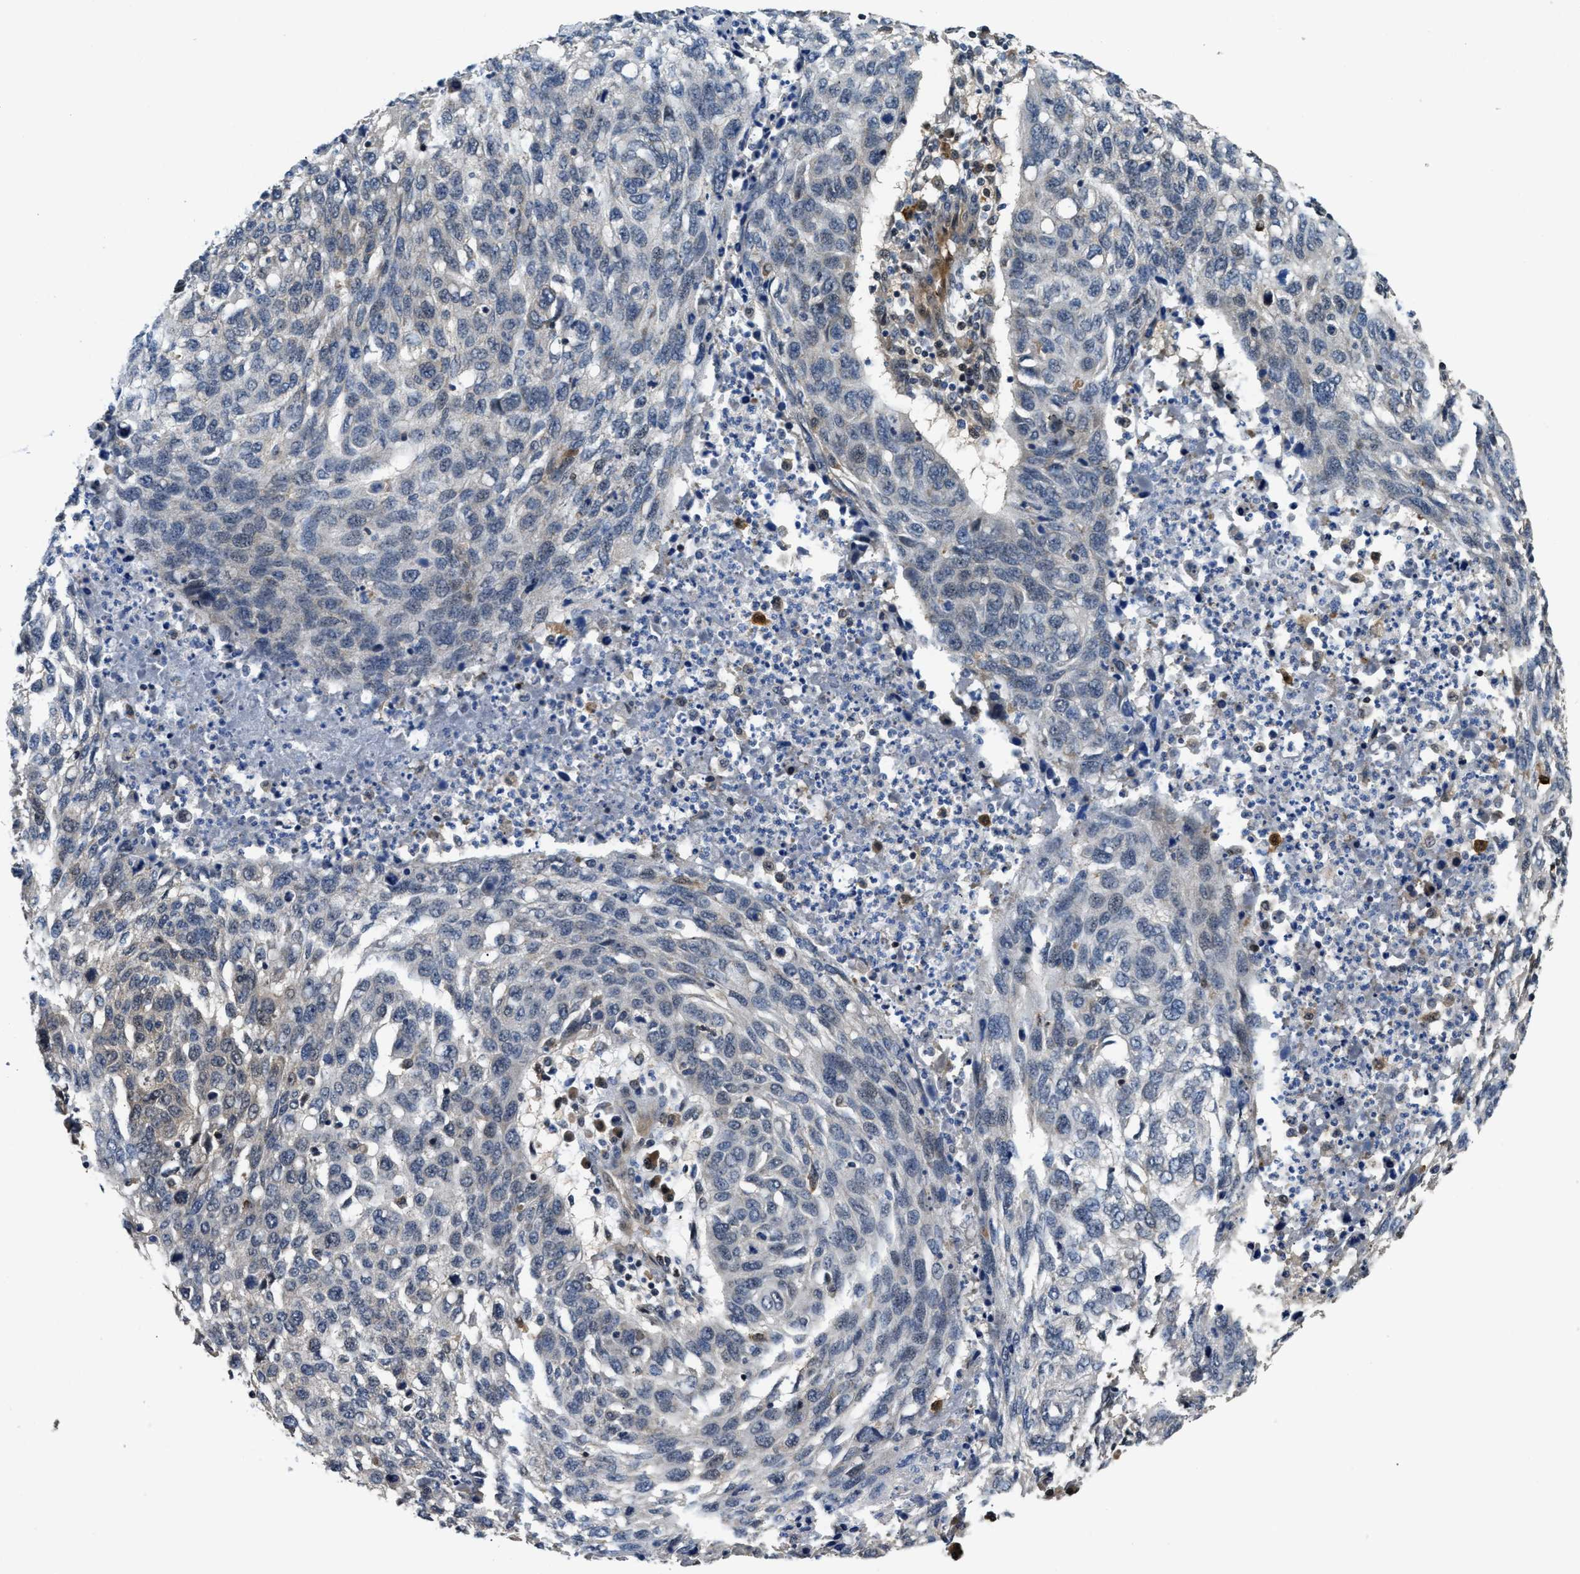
{"staining": {"intensity": "negative", "quantity": "none", "location": "none"}, "tissue": "lung cancer", "cell_type": "Tumor cells", "image_type": "cancer", "snomed": [{"axis": "morphology", "description": "Squamous cell carcinoma, NOS"}, {"axis": "topography", "description": "Lung"}], "caption": "There is no significant expression in tumor cells of lung cancer.", "gene": "PPA1", "patient": {"sex": "female", "age": 63}}